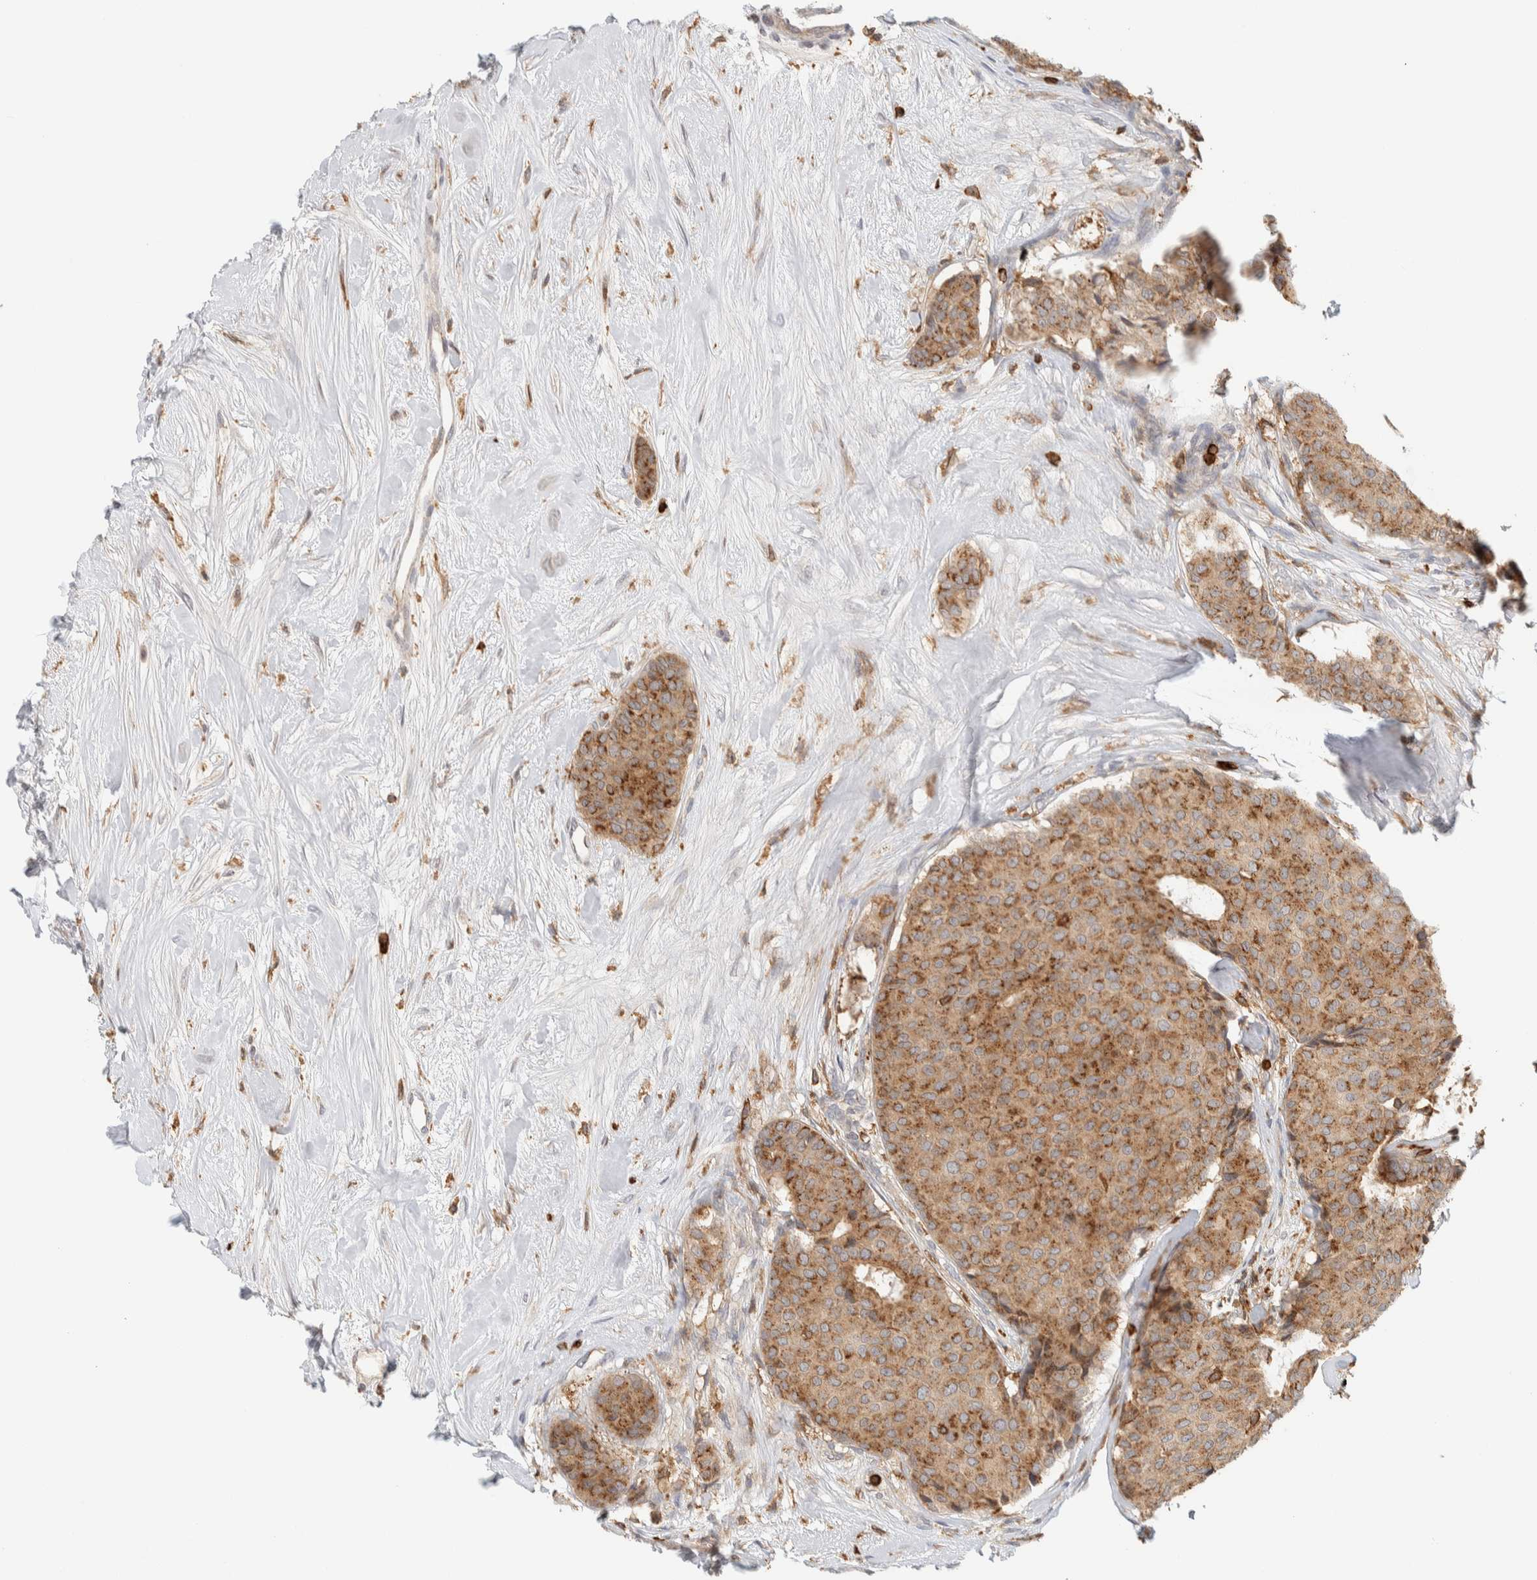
{"staining": {"intensity": "moderate", "quantity": ">75%", "location": "cytoplasmic/membranous"}, "tissue": "breast cancer", "cell_type": "Tumor cells", "image_type": "cancer", "snomed": [{"axis": "morphology", "description": "Duct carcinoma"}, {"axis": "topography", "description": "Breast"}], "caption": "Immunohistochemical staining of intraductal carcinoma (breast) reveals moderate cytoplasmic/membranous protein staining in approximately >75% of tumor cells. (brown staining indicates protein expression, while blue staining denotes nuclei).", "gene": "RUNDC1", "patient": {"sex": "female", "age": 75}}